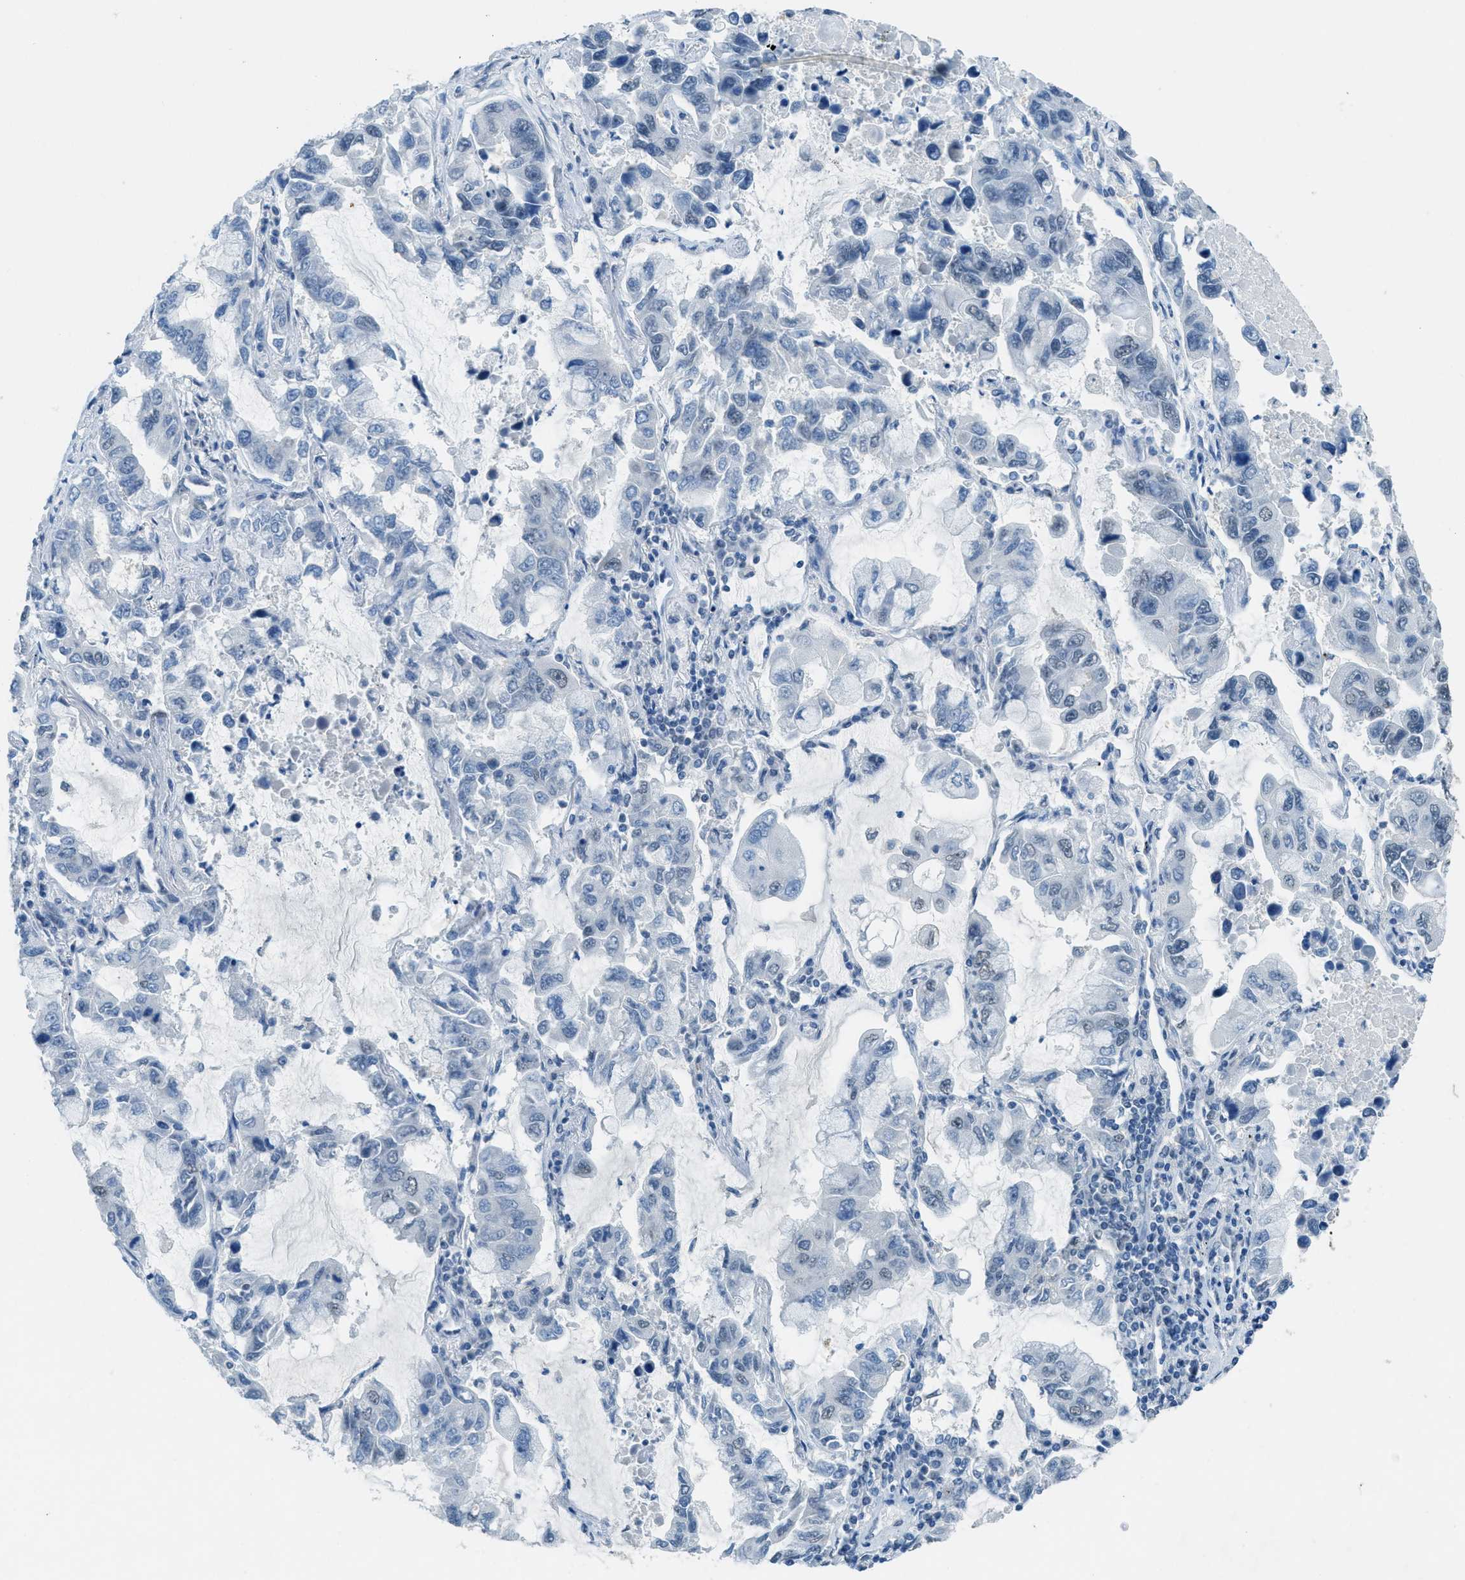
{"staining": {"intensity": "weak", "quantity": "<25%", "location": "nuclear"}, "tissue": "lung cancer", "cell_type": "Tumor cells", "image_type": "cancer", "snomed": [{"axis": "morphology", "description": "Adenocarcinoma, NOS"}, {"axis": "topography", "description": "Lung"}], "caption": "Immunohistochemical staining of adenocarcinoma (lung) demonstrates no significant staining in tumor cells.", "gene": "TTC13", "patient": {"sex": "male", "age": 64}}